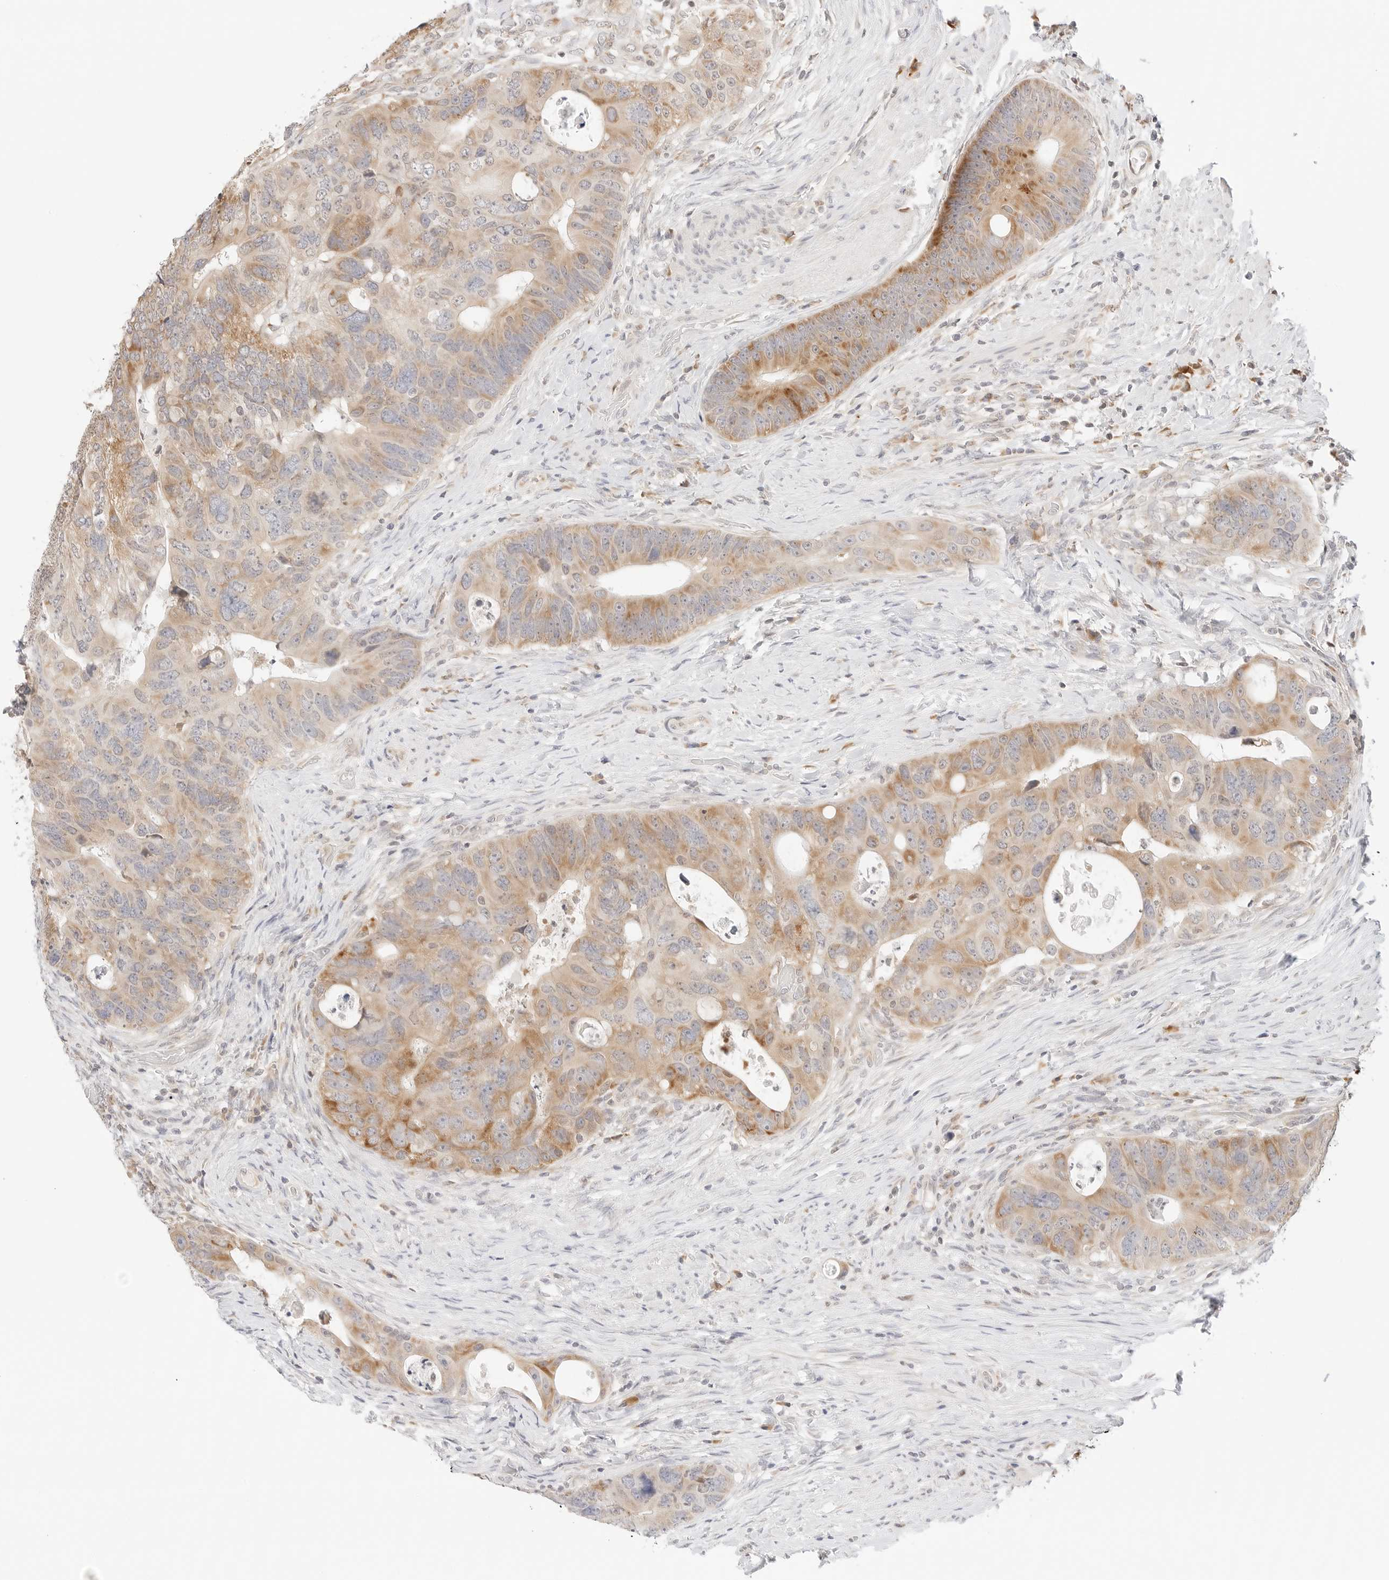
{"staining": {"intensity": "moderate", "quantity": ">75%", "location": "cytoplasmic/membranous"}, "tissue": "colorectal cancer", "cell_type": "Tumor cells", "image_type": "cancer", "snomed": [{"axis": "morphology", "description": "Adenocarcinoma, NOS"}, {"axis": "topography", "description": "Rectum"}], "caption": "Colorectal cancer was stained to show a protein in brown. There is medium levels of moderate cytoplasmic/membranous positivity in about >75% of tumor cells.", "gene": "ERO1B", "patient": {"sex": "male", "age": 59}}